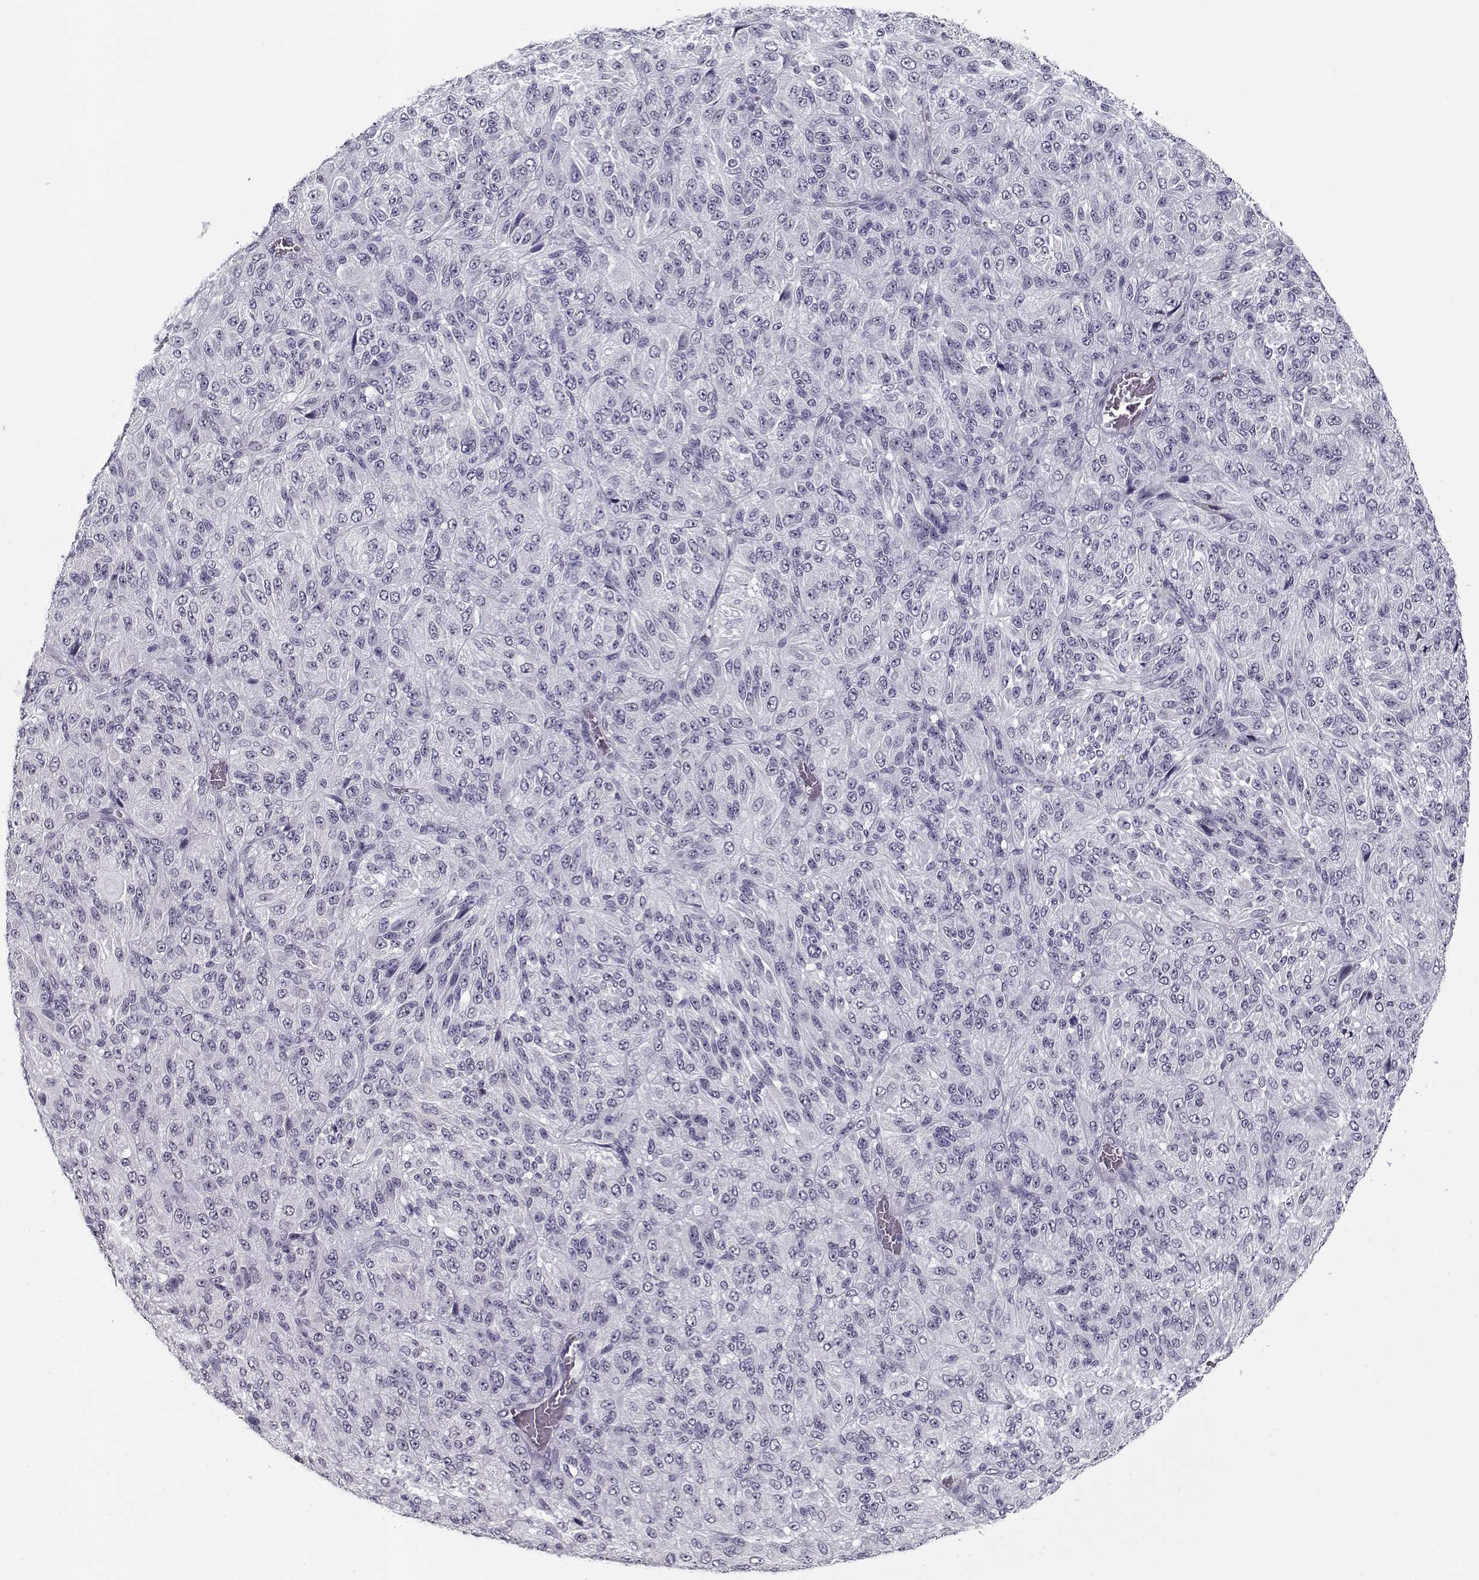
{"staining": {"intensity": "negative", "quantity": "none", "location": "none"}, "tissue": "melanoma", "cell_type": "Tumor cells", "image_type": "cancer", "snomed": [{"axis": "morphology", "description": "Malignant melanoma, Metastatic site"}, {"axis": "topography", "description": "Brain"}], "caption": "There is no significant positivity in tumor cells of malignant melanoma (metastatic site).", "gene": "RNF32", "patient": {"sex": "female", "age": 56}}